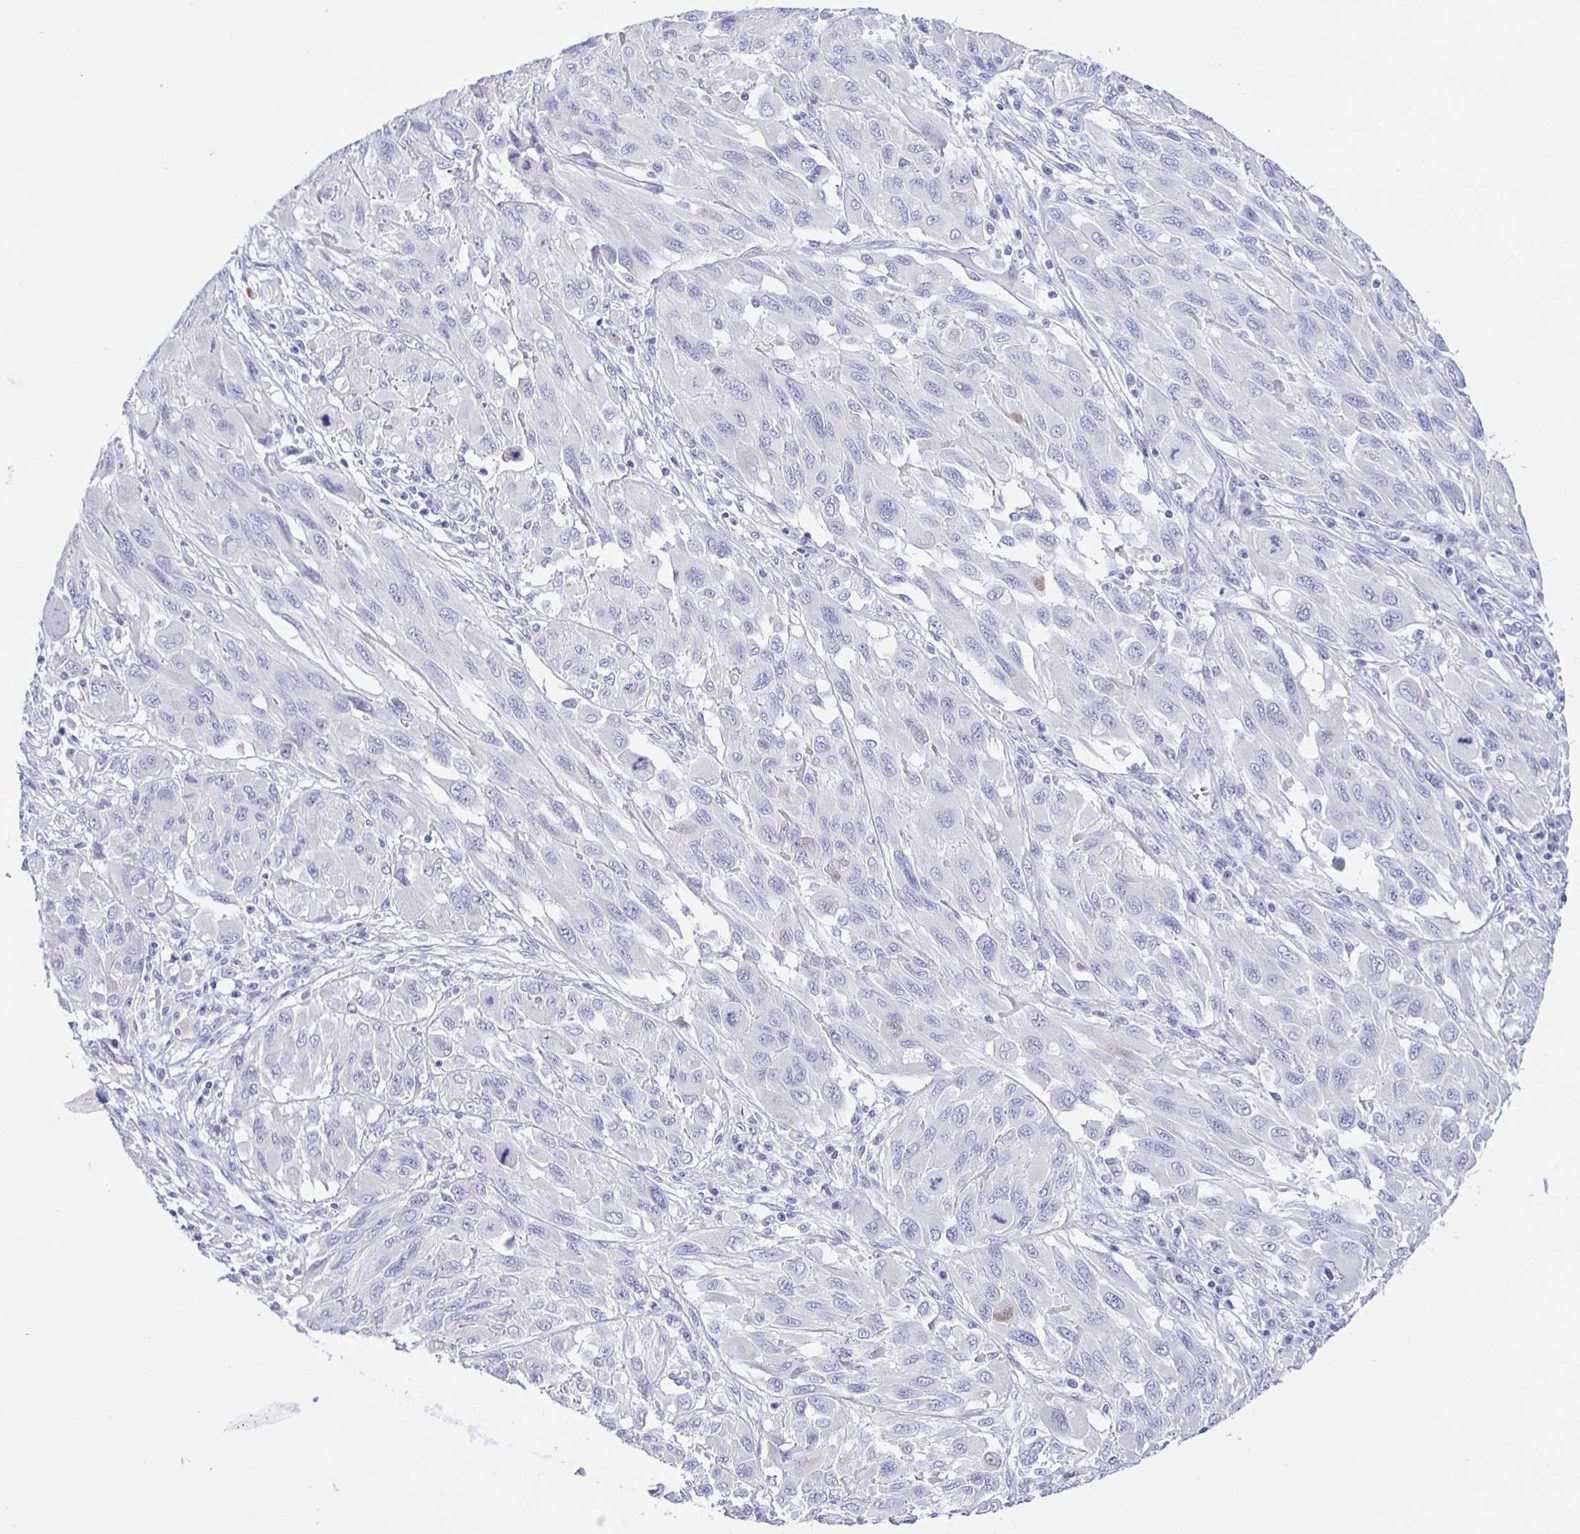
{"staining": {"intensity": "negative", "quantity": "none", "location": "none"}, "tissue": "melanoma", "cell_type": "Tumor cells", "image_type": "cancer", "snomed": [{"axis": "morphology", "description": "Malignant melanoma, NOS"}, {"axis": "topography", "description": "Skin"}], "caption": "An image of melanoma stained for a protein demonstrates no brown staining in tumor cells.", "gene": "MAOA", "patient": {"sex": "female", "age": 91}}